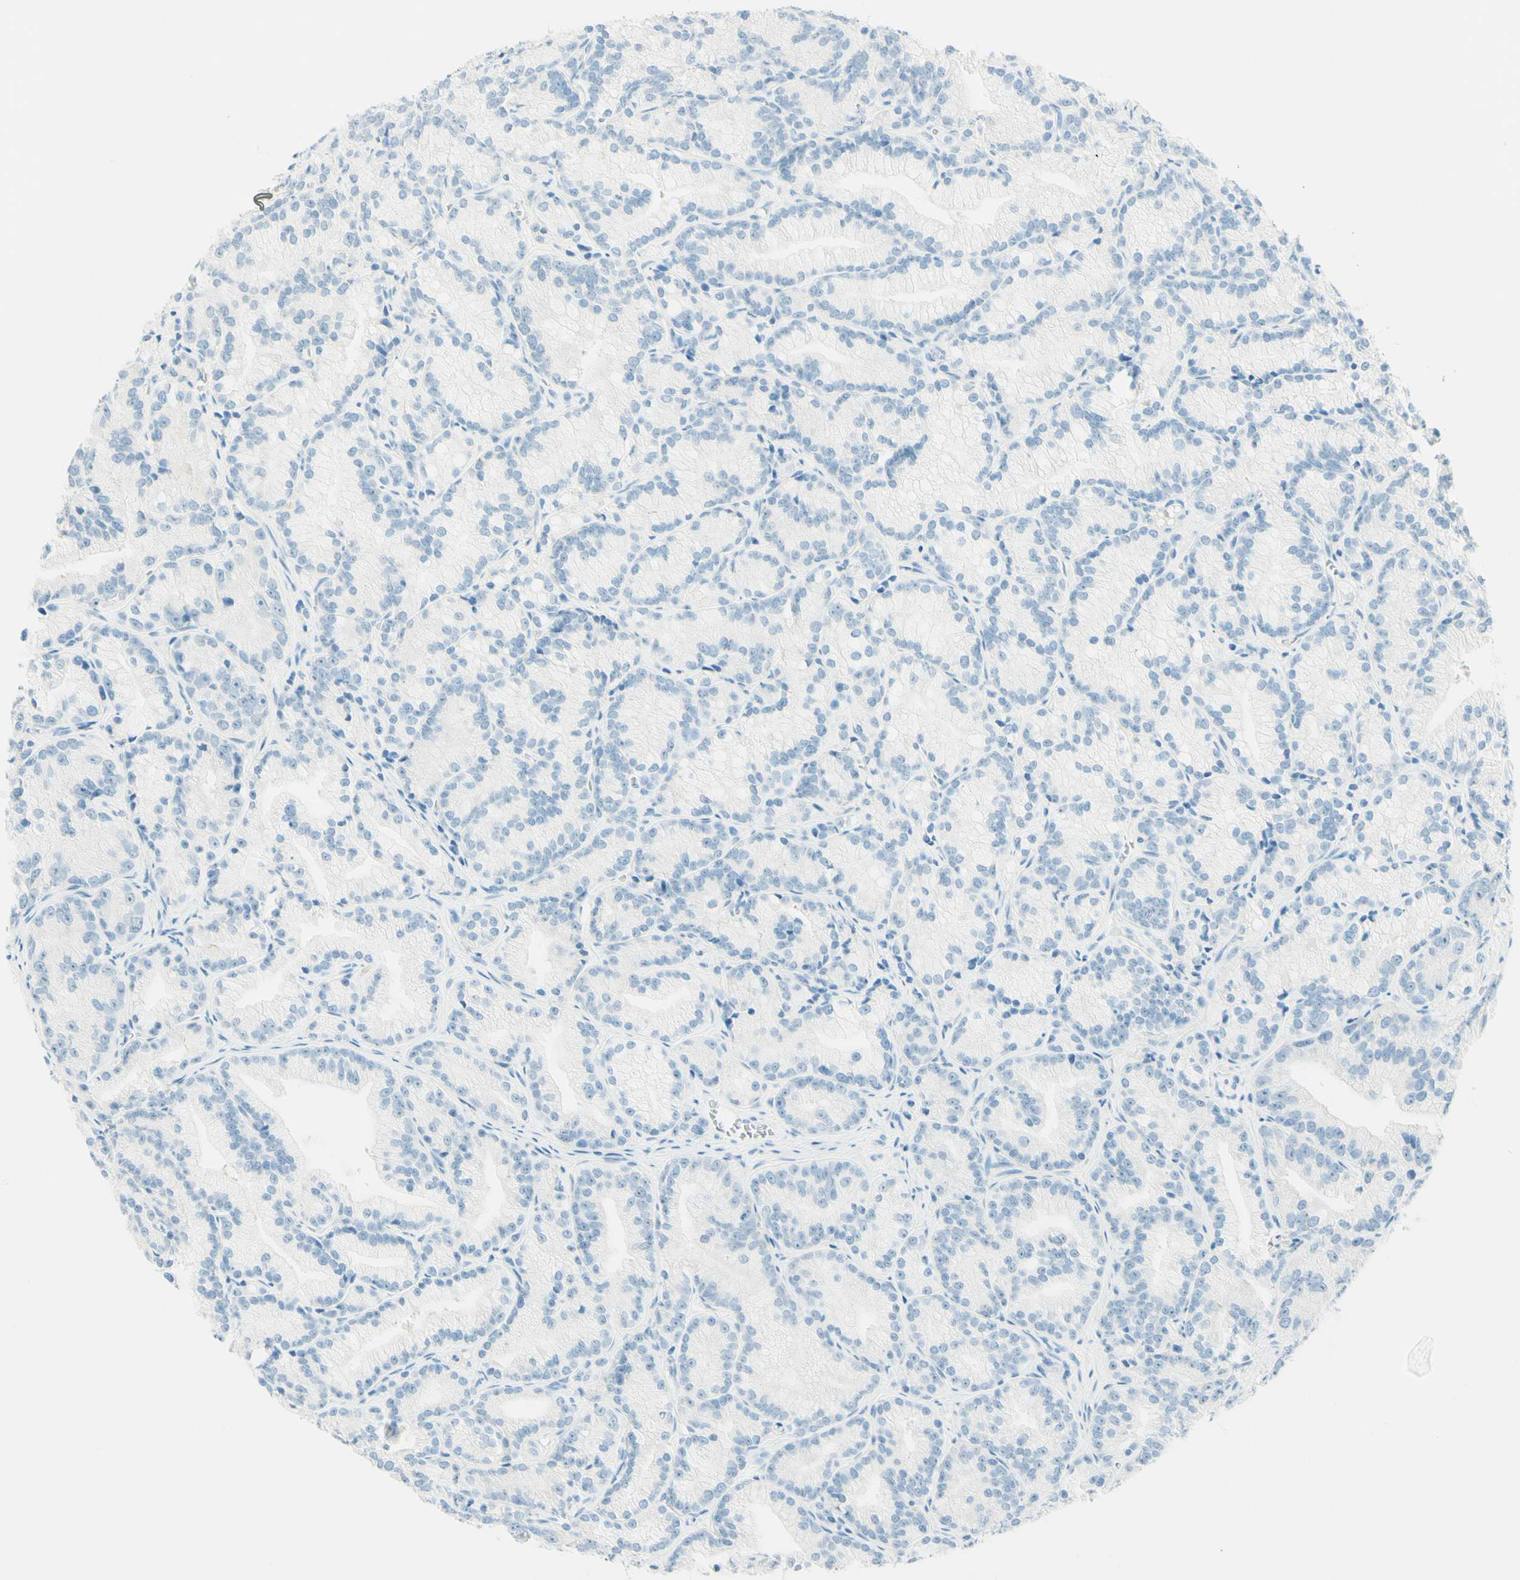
{"staining": {"intensity": "negative", "quantity": "none", "location": "none"}, "tissue": "prostate cancer", "cell_type": "Tumor cells", "image_type": "cancer", "snomed": [{"axis": "morphology", "description": "Adenocarcinoma, Low grade"}, {"axis": "topography", "description": "Prostate"}], "caption": "This is an immunohistochemistry image of adenocarcinoma (low-grade) (prostate). There is no positivity in tumor cells.", "gene": "FMR1NB", "patient": {"sex": "male", "age": 89}}